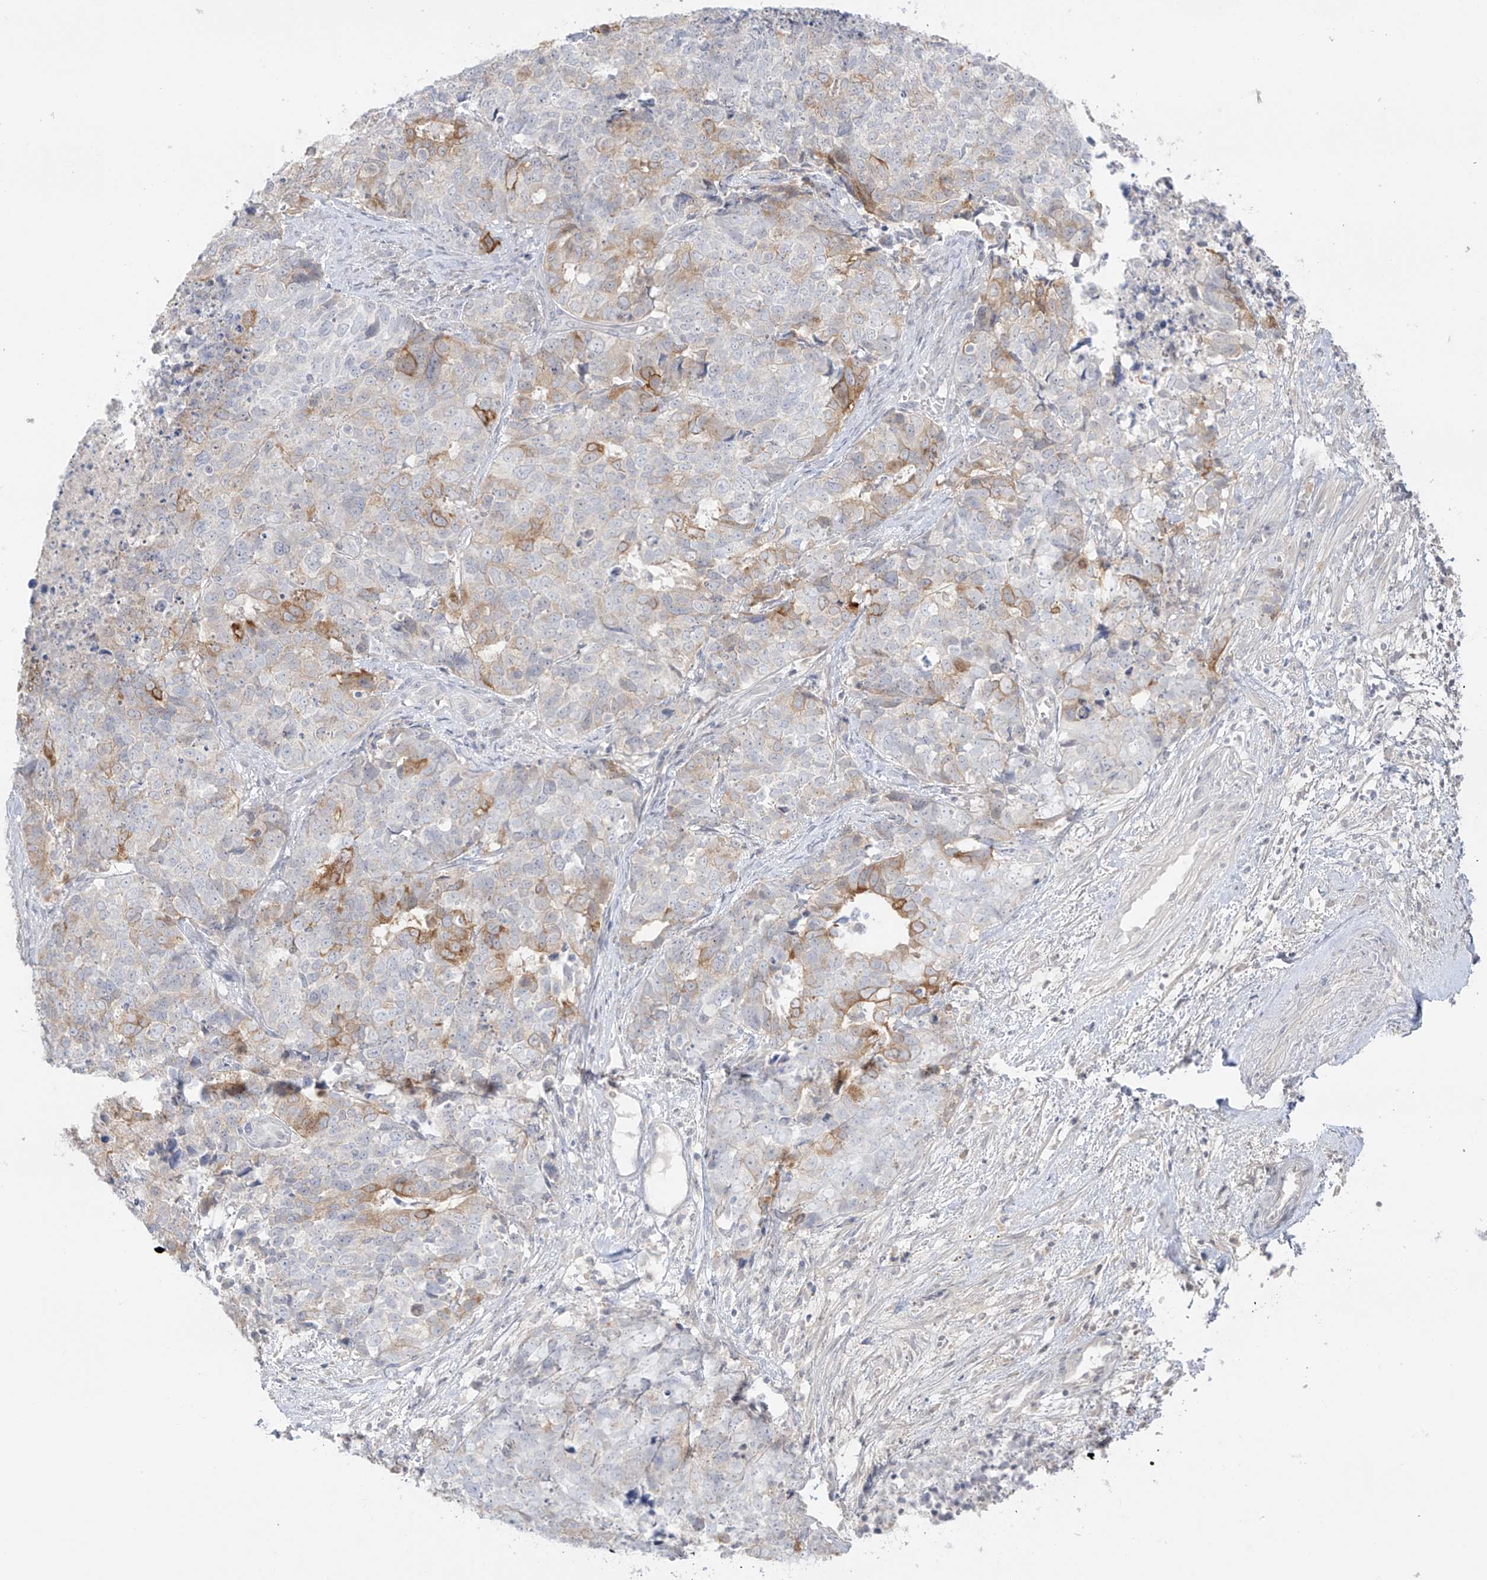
{"staining": {"intensity": "moderate", "quantity": "<25%", "location": "cytoplasmic/membranous"}, "tissue": "cervical cancer", "cell_type": "Tumor cells", "image_type": "cancer", "snomed": [{"axis": "morphology", "description": "Squamous cell carcinoma, NOS"}, {"axis": "topography", "description": "Cervix"}], "caption": "A micrograph showing moderate cytoplasmic/membranous staining in approximately <25% of tumor cells in squamous cell carcinoma (cervical), as visualized by brown immunohistochemical staining.", "gene": "DCDC2", "patient": {"sex": "female", "age": 63}}